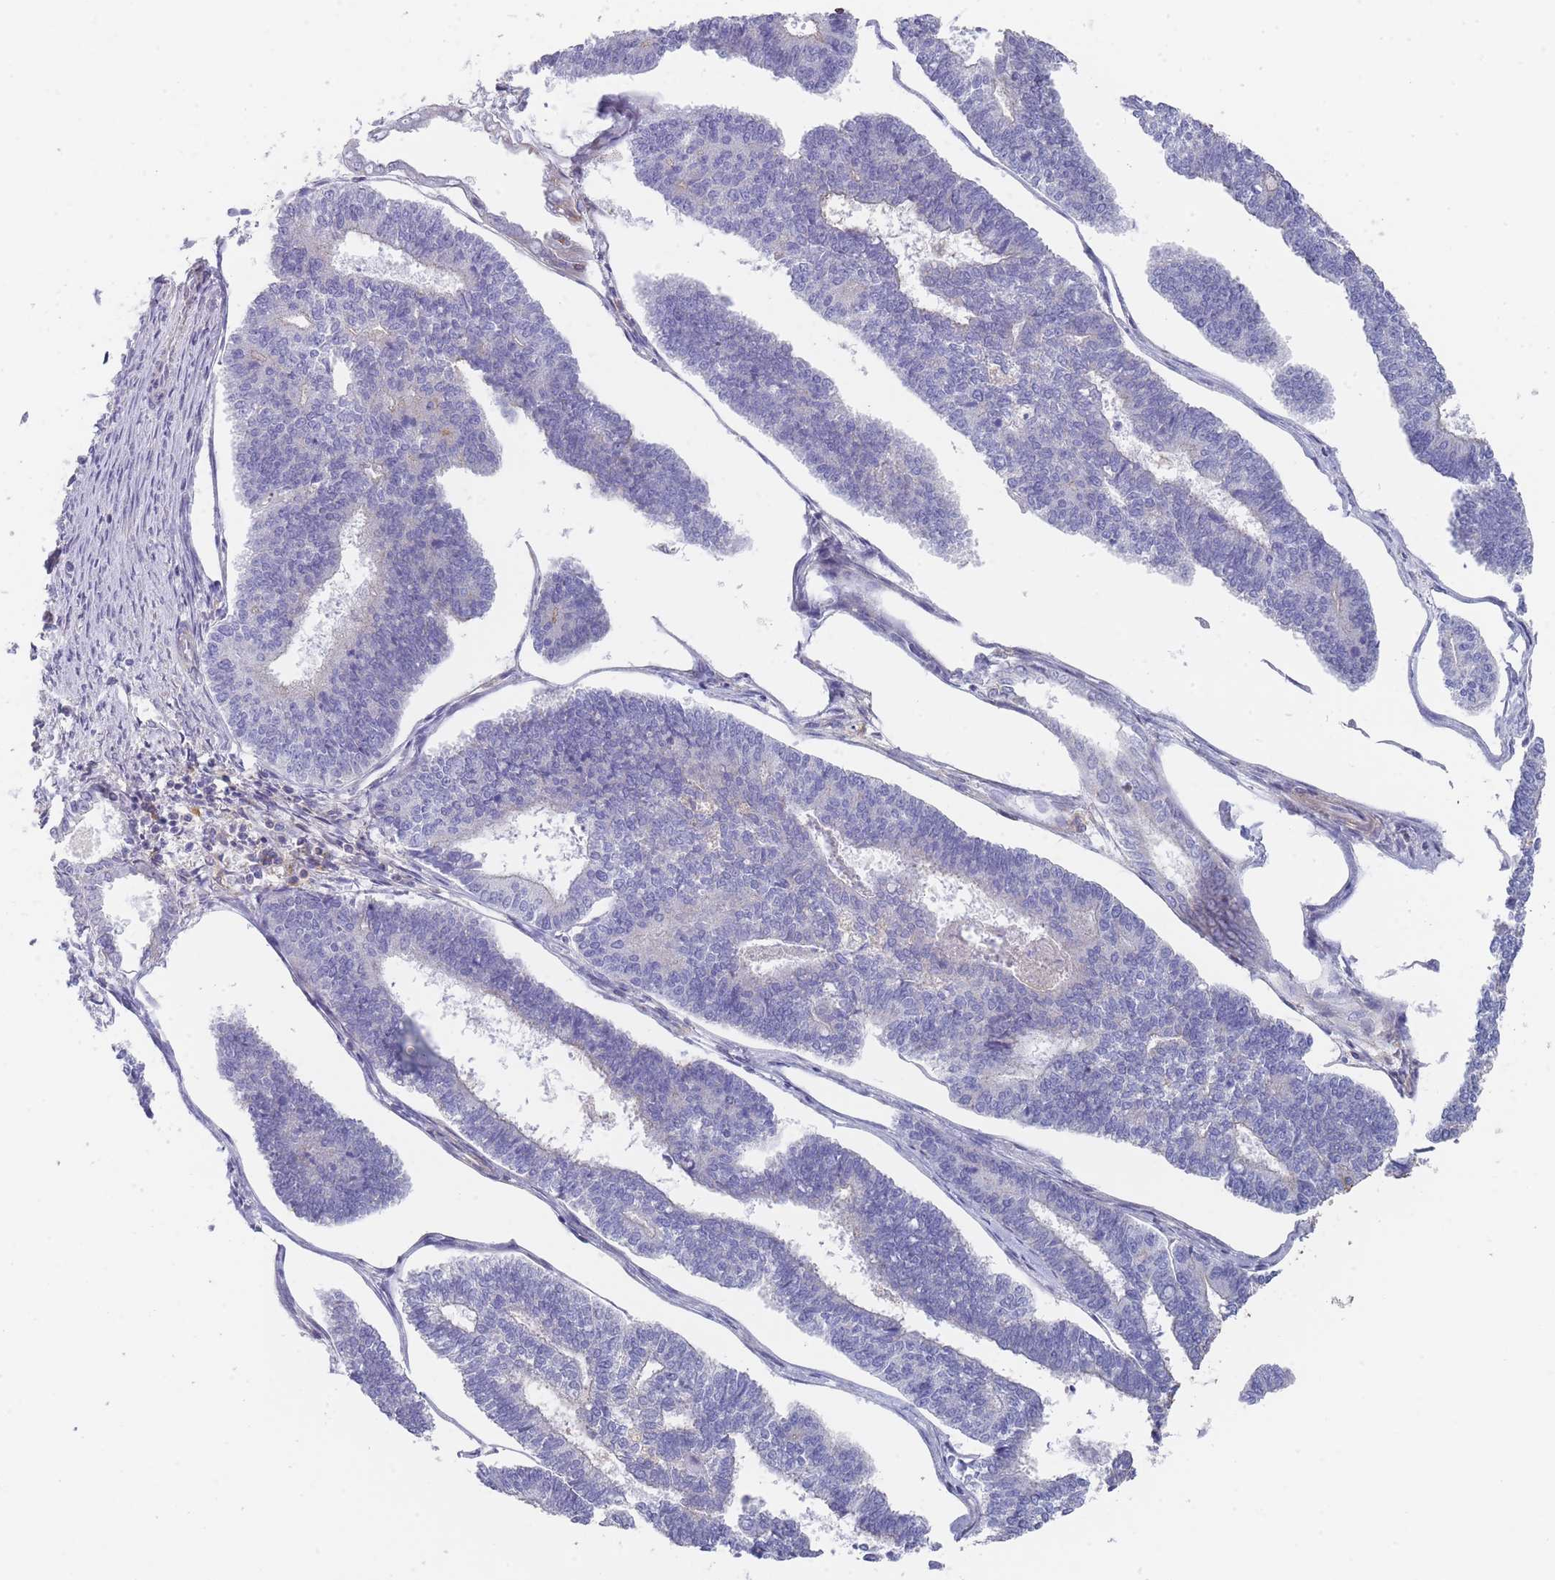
{"staining": {"intensity": "negative", "quantity": "none", "location": "none"}, "tissue": "endometrial cancer", "cell_type": "Tumor cells", "image_type": "cancer", "snomed": [{"axis": "morphology", "description": "Adenocarcinoma, NOS"}, {"axis": "topography", "description": "Endometrium"}], "caption": "An immunohistochemistry (IHC) image of endometrial cancer (adenocarcinoma) is shown. There is no staining in tumor cells of endometrial cancer (adenocarcinoma). Brightfield microscopy of immunohistochemistry stained with DAB (brown) and hematoxylin (blue), captured at high magnification.", "gene": "SCCPDH", "patient": {"sex": "female", "age": 70}}